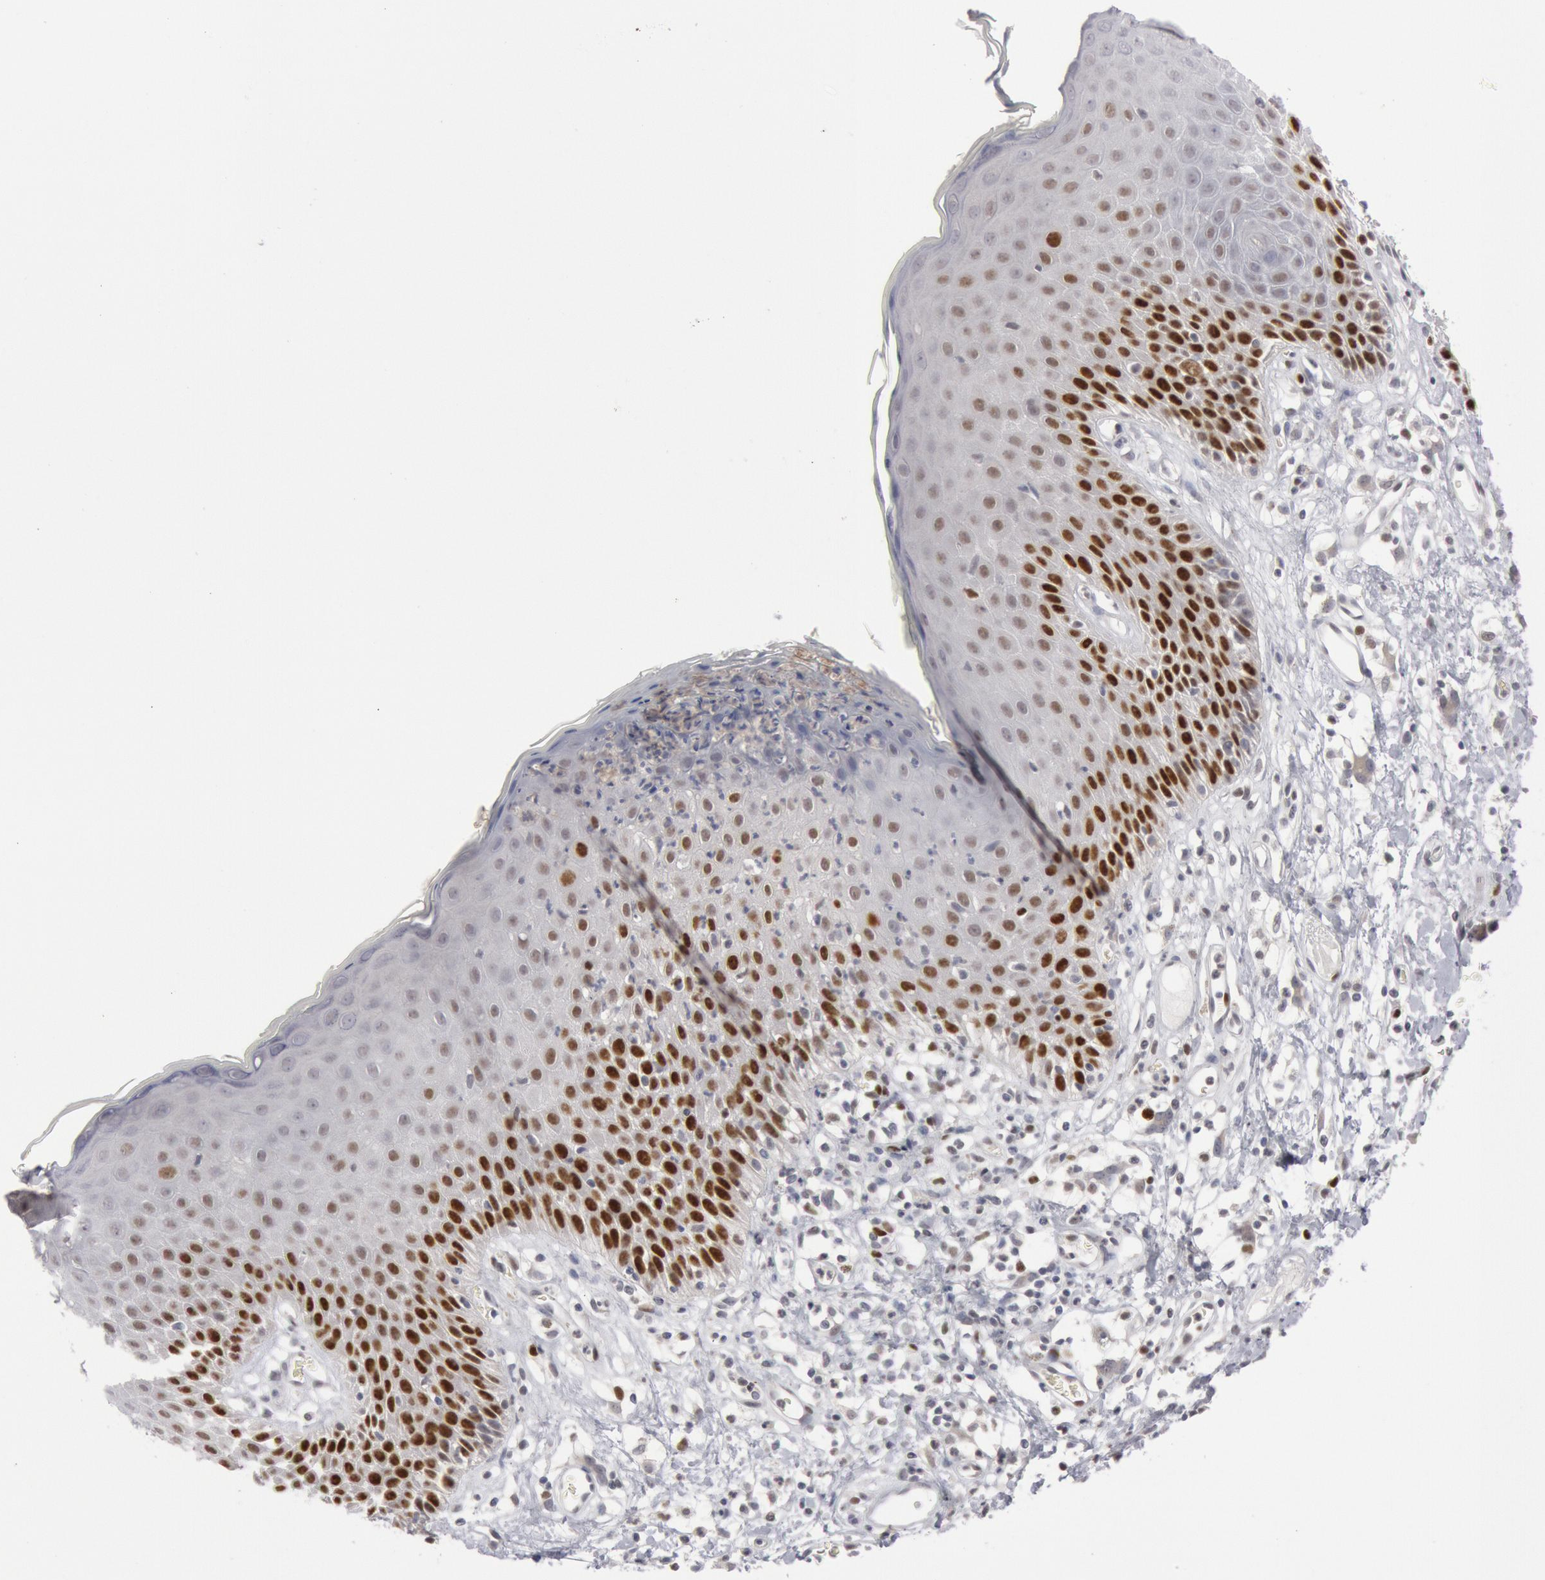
{"staining": {"intensity": "strong", "quantity": "25%-75%", "location": "nuclear"}, "tissue": "skin", "cell_type": "Epidermal cells", "image_type": "normal", "snomed": [{"axis": "morphology", "description": "Normal tissue, NOS"}, {"axis": "topography", "description": "Vulva"}, {"axis": "topography", "description": "Peripheral nerve tissue"}], "caption": "A high amount of strong nuclear staining is present in about 25%-75% of epidermal cells in benign skin.", "gene": "WDHD1", "patient": {"sex": "female", "age": 68}}